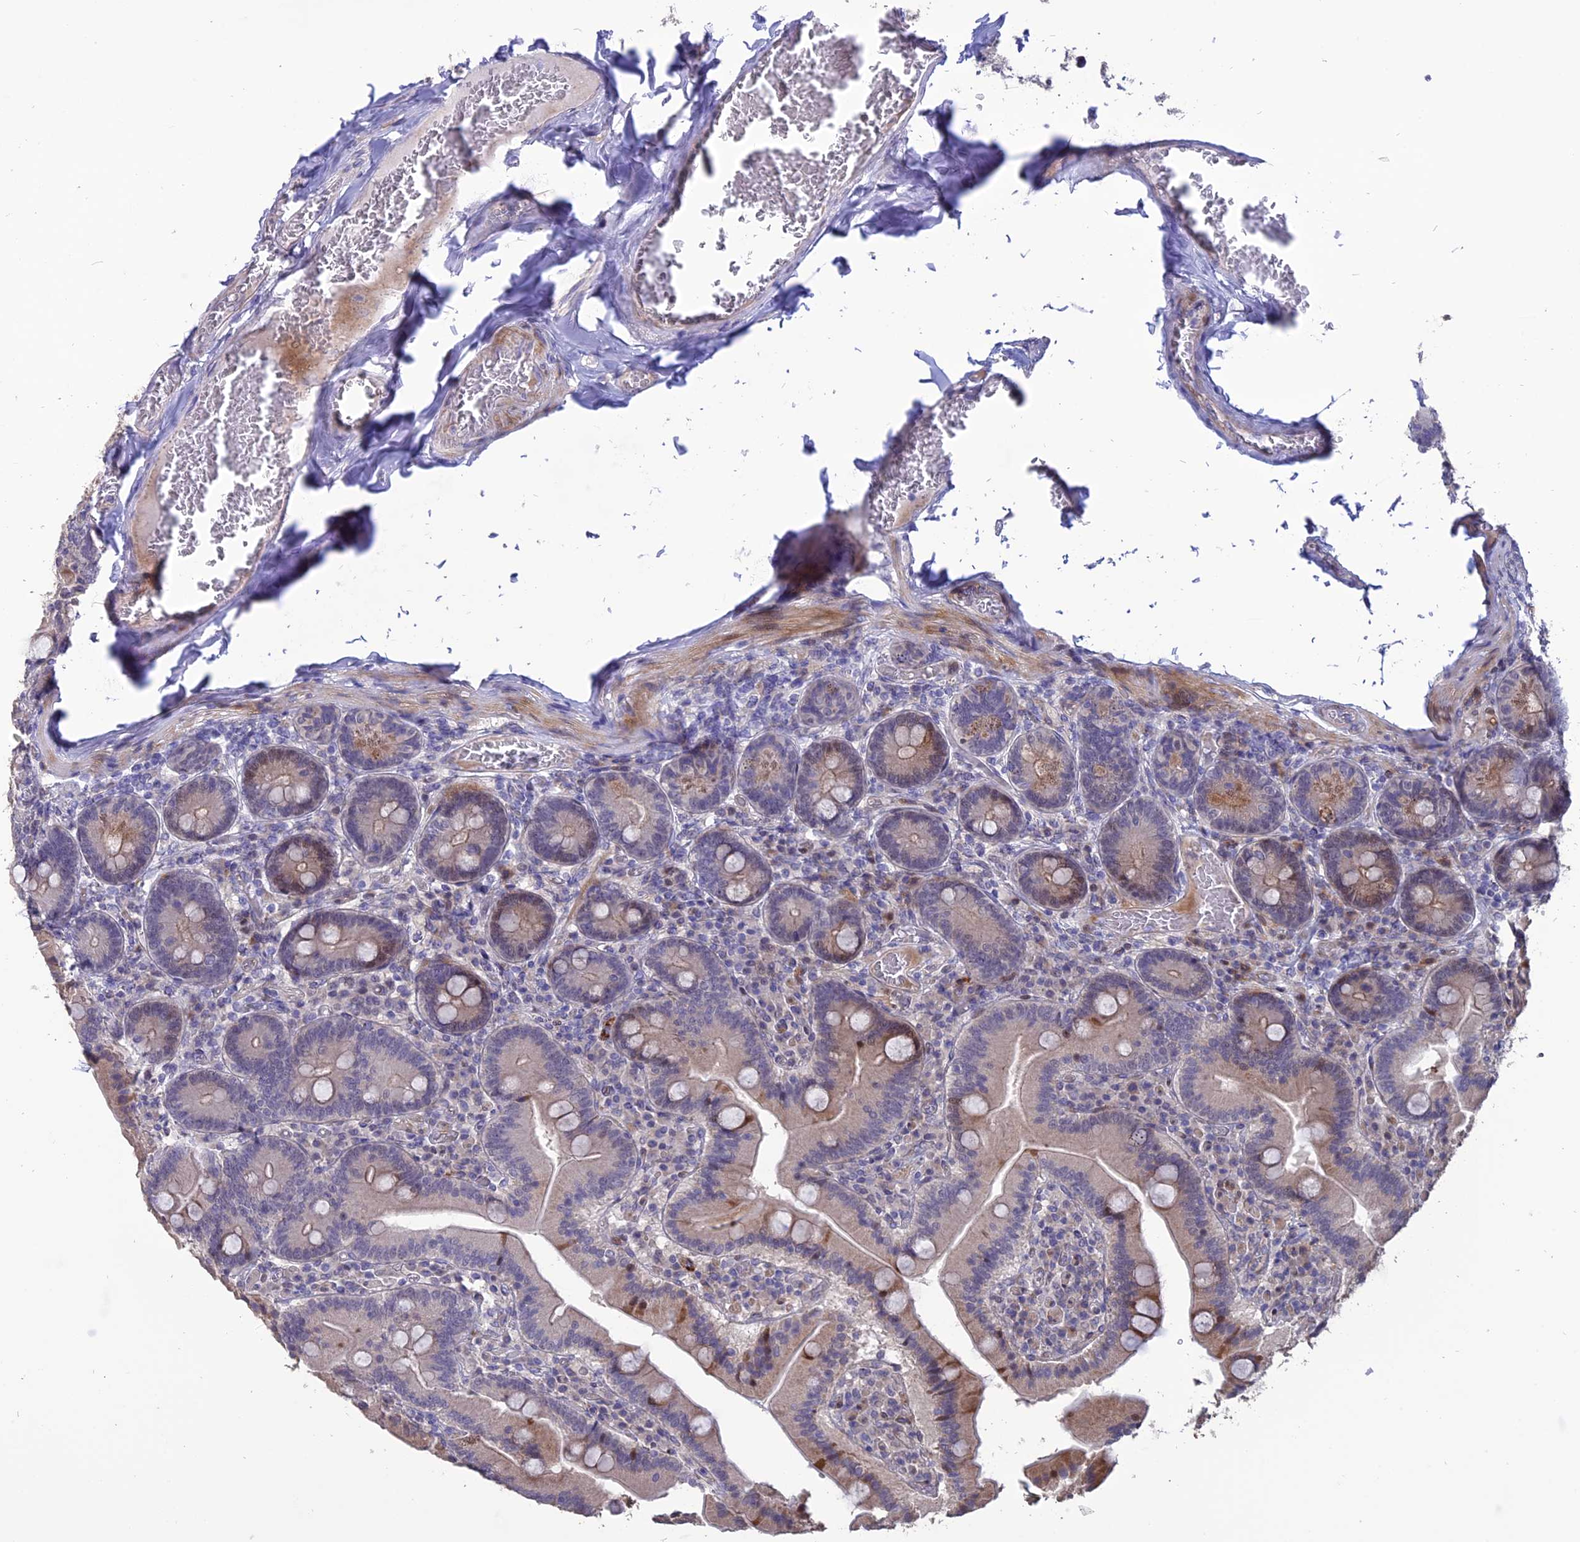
{"staining": {"intensity": "moderate", "quantity": "25%-75%", "location": "cytoplasmic/membranous"}, "tissue": "duodenum", "cell_type": "Glandular cells", "image_type": "normal", "snomed": [{"axis": "morphology", "description": "Normal tissue, NOS"}, {"axis": "topography", "description": "Duodenum"}], "caption": "Immunohistochemistry staining of normal duodenum, which shows medium levels of moderate cytoplasmic/membranous staining in approximately 25%-75% of glandular cells indicating moderate cytoplasmic/membranous protein positivity. The staining was performed using DAB (3,3'-diaminobenzidine) (brown) for protein detection and nuclei were counterstained in hematoxylin (blue).", "gene": "TMEM263", "patient": {"sex": "female", "age": 62}}